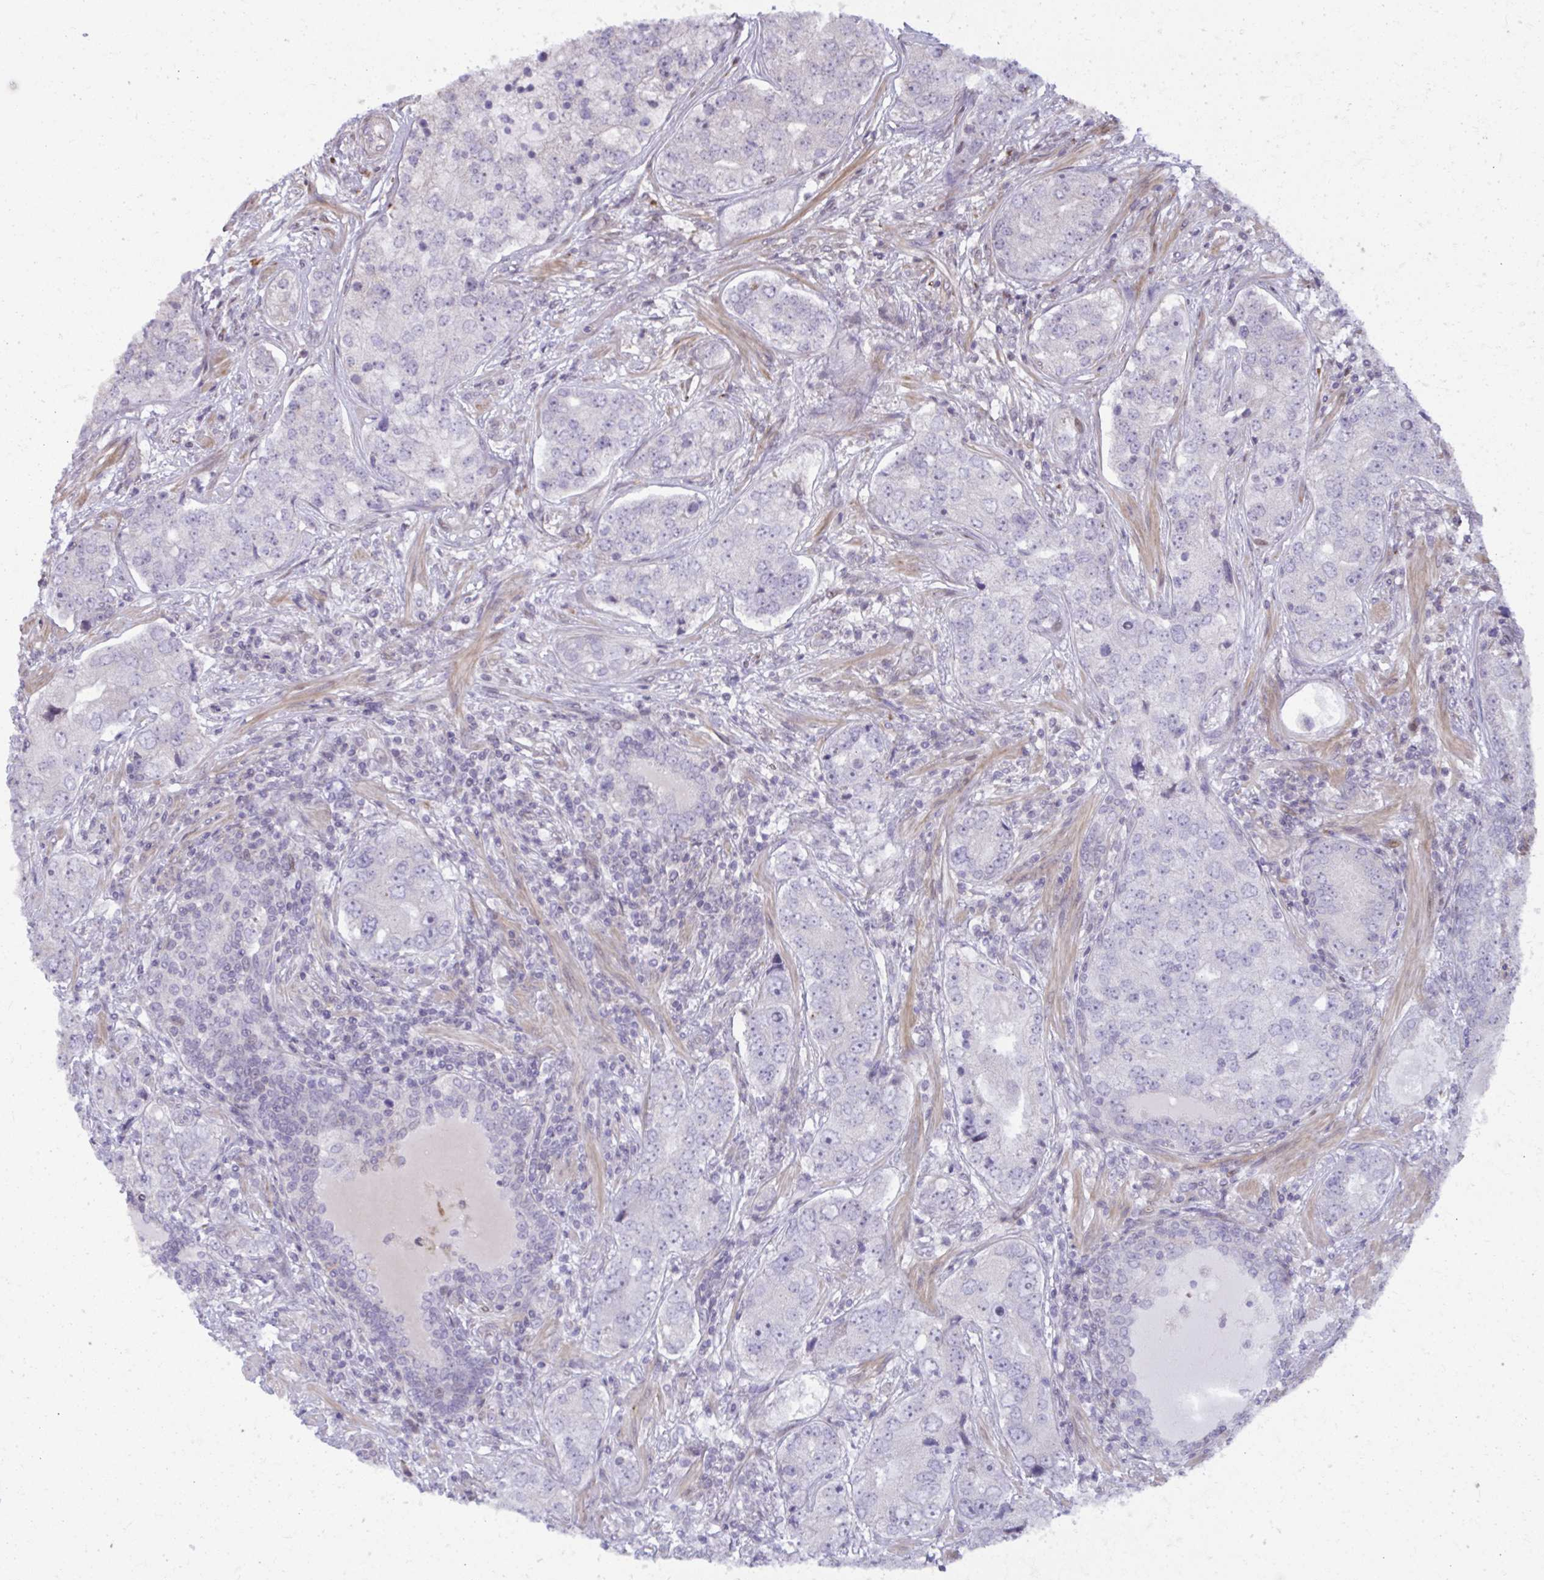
{"staining": {"intensity": "negative", "quantity": "none", "location": "none"}, "tissue": "prostate cancer", "cell_type": "Tumor cells", "image_type": "cancer", "snomed": [{"axis": "morphology", "description": "Adenocarcinoma, High grade"}, {"axis": "topography", "description": "Prostate"}], "caption": "This is a histopathology image of immunohistochemistry staining of prostate cancer, which shows no expression in tumor cells.", "gene": "MAF1", "patient": {"sex": "male", "age": 60}}